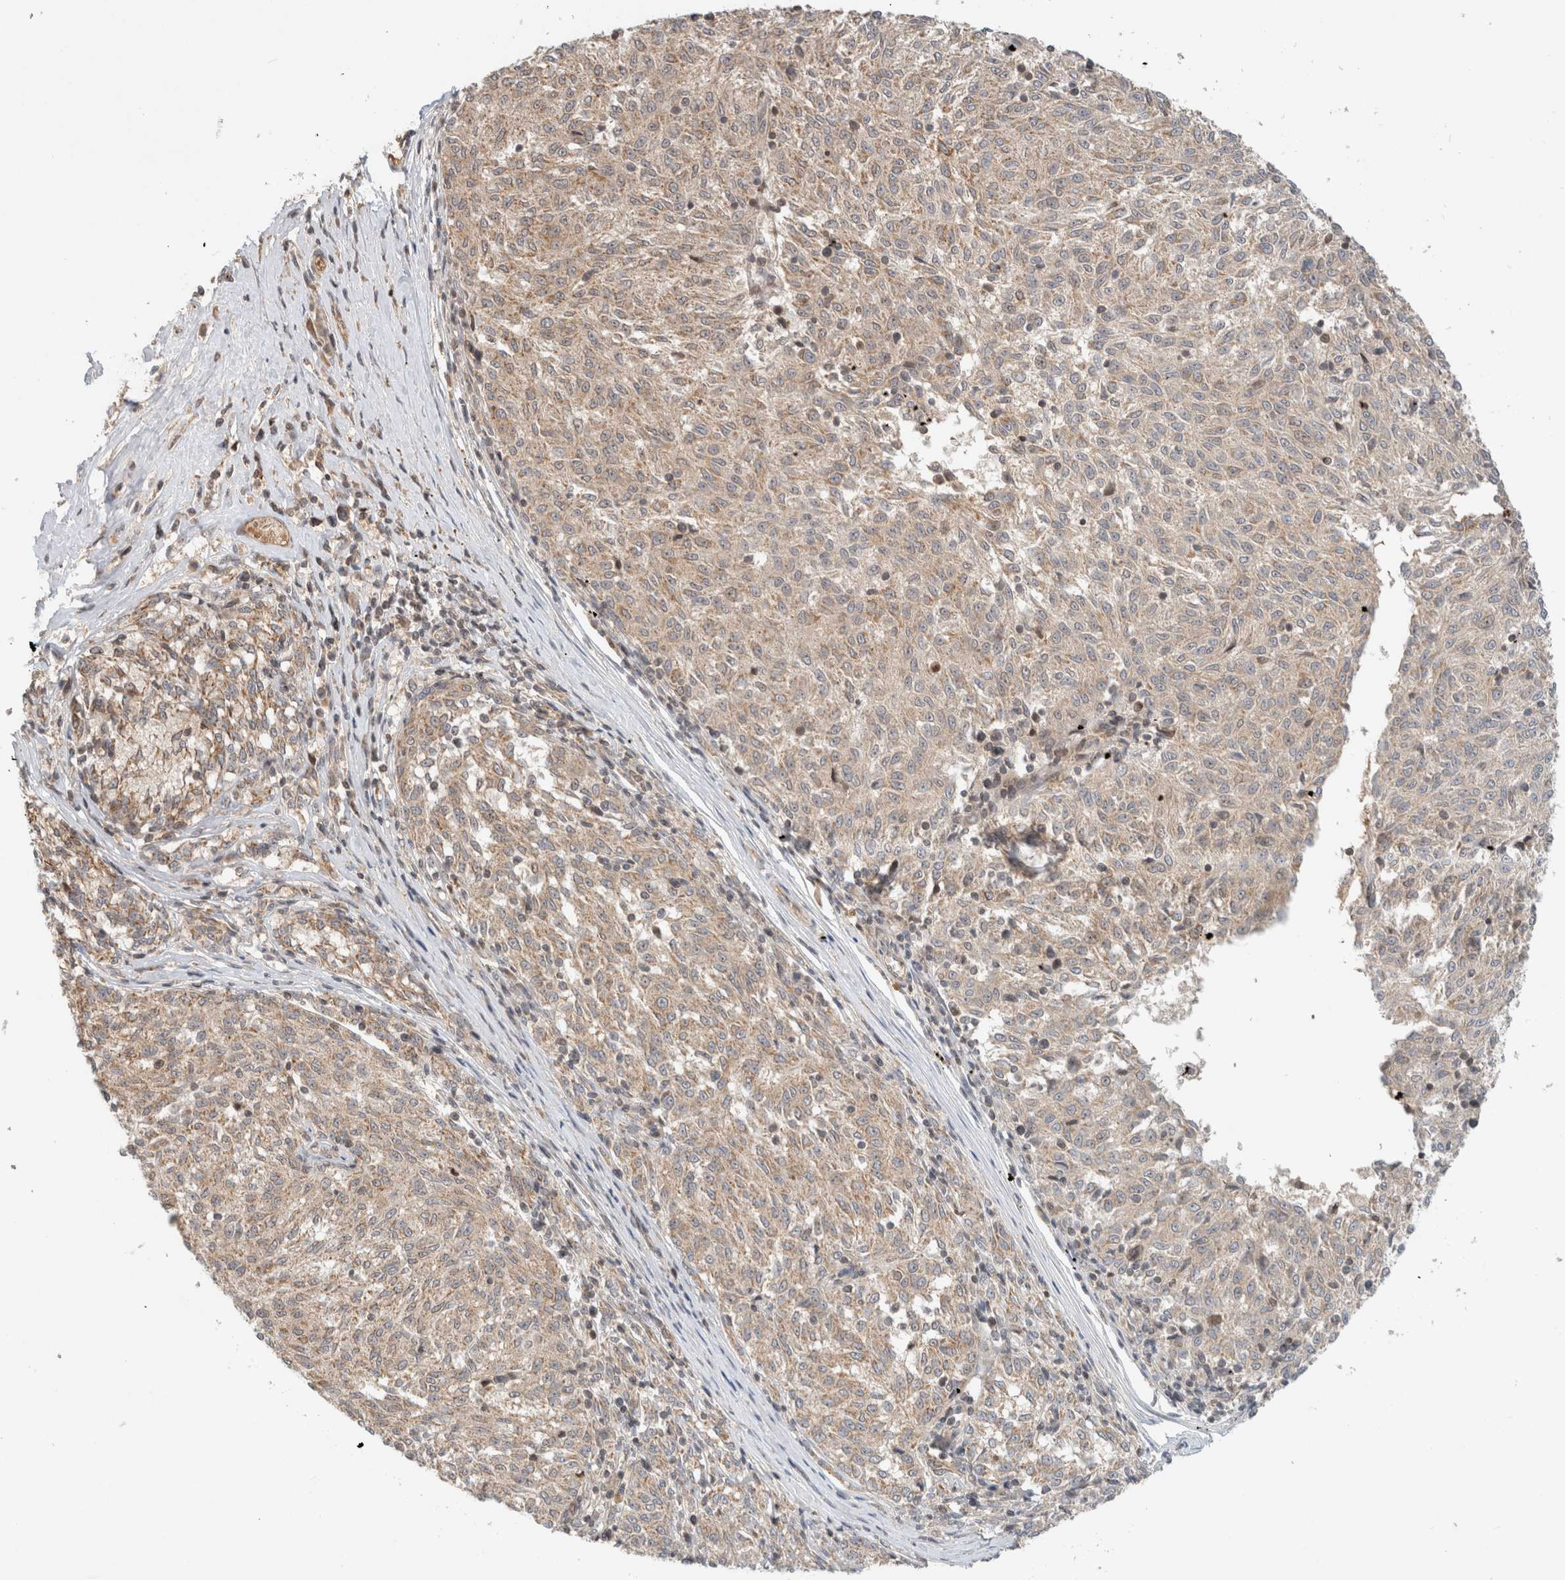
{"staining": {"intensity": "weak", "quantity": ">75%", "location": "cytoplasmic/membranous"}, "tissue": "melanoma", "cell_type": "Tumor cells", "image_type": "cancer", "snomed": [{"axis": "morphology", "description": "Malignant melanoma, NOS"}, {"axis": "topography", "description": "Skin"}], "caption": "Protein staining shows weak cytoplasmic/membranous positivity in about >75% of tumor cells in melanoma.", "gene": "CAAP1", "patient": {"sex": "female", "age": 72}}